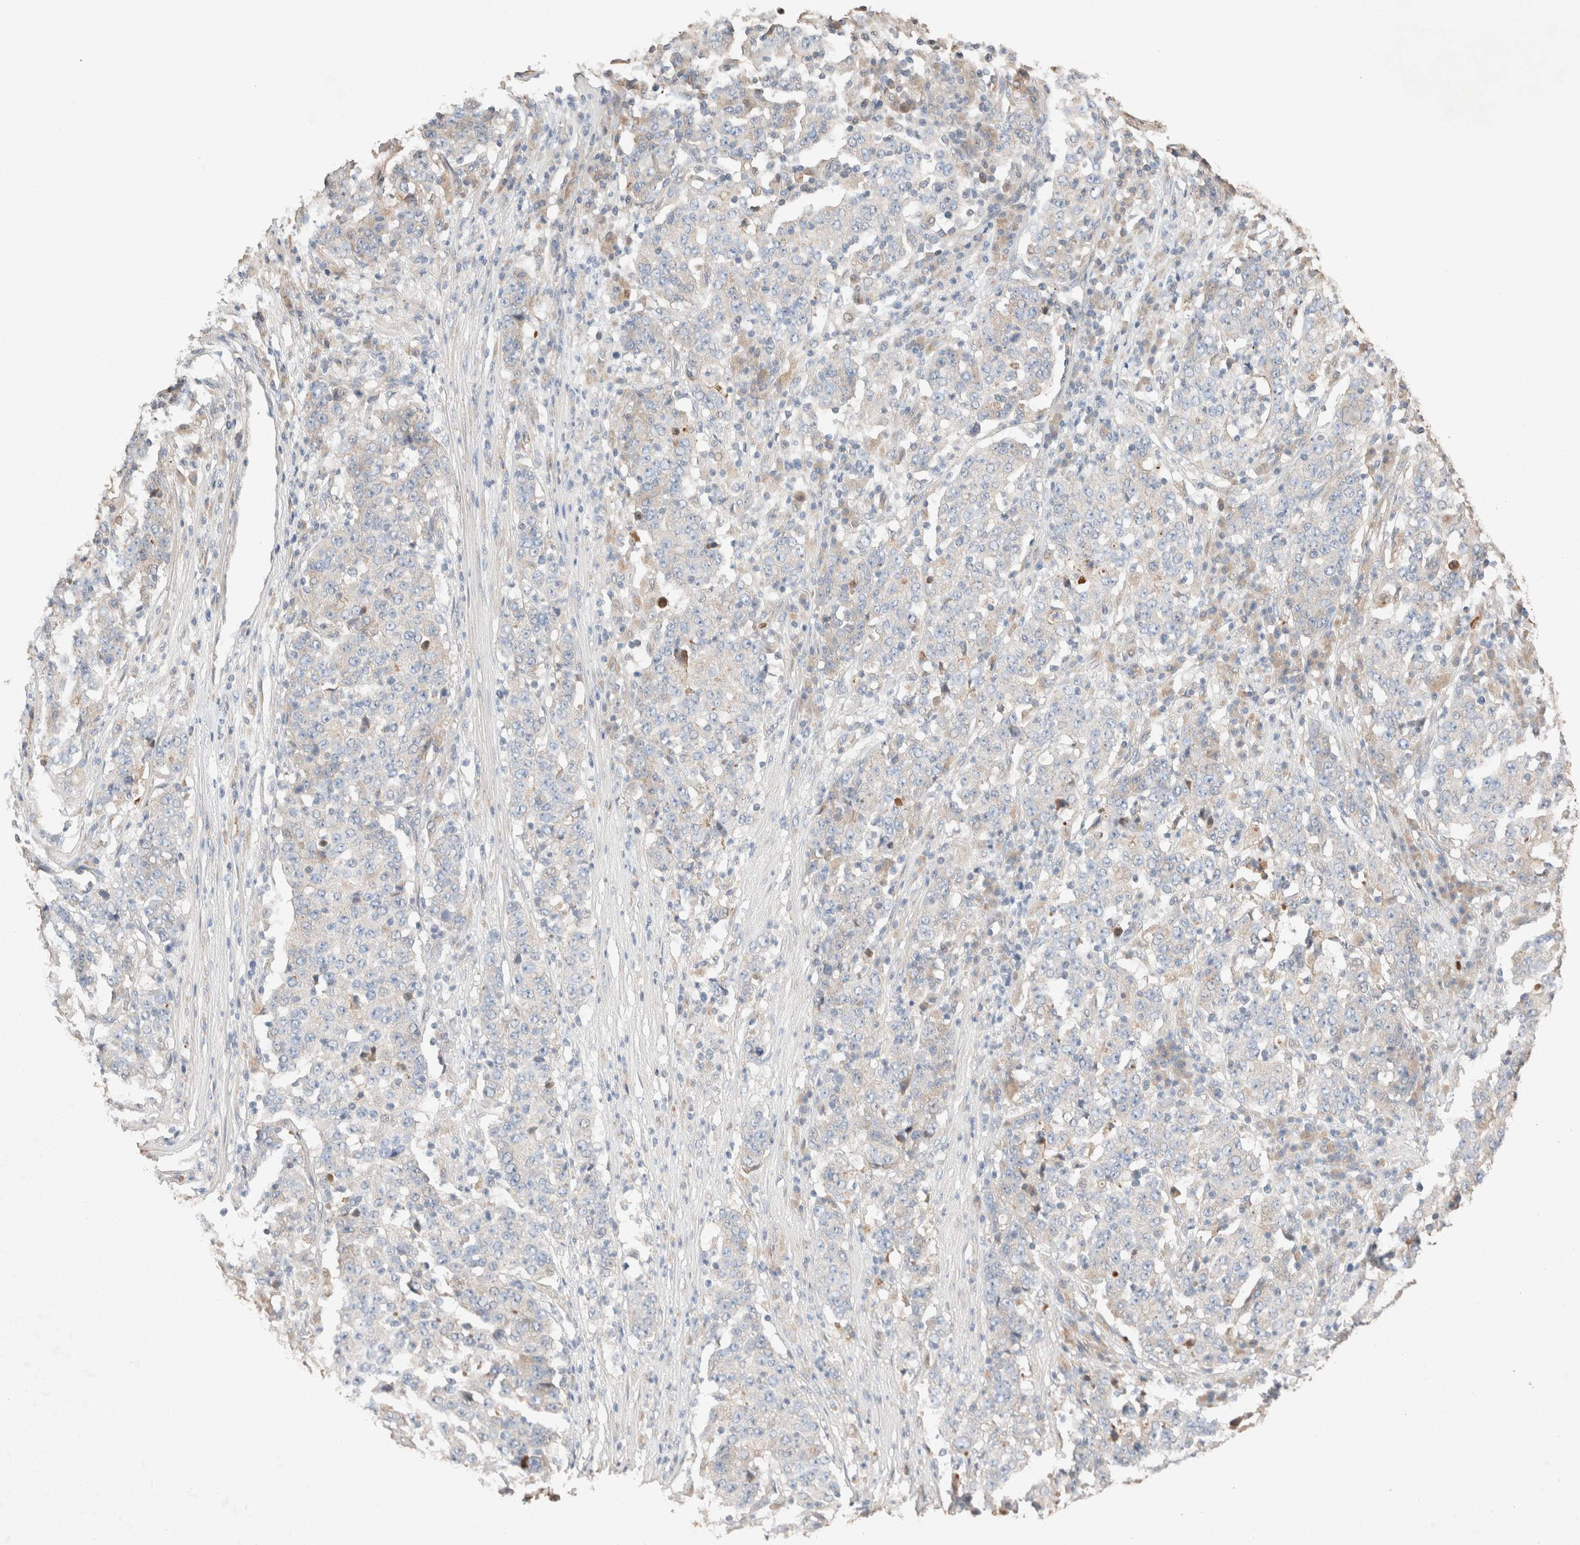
{"staining": {"intensity": "weak", "quantity": "<25%", "location": "cytoplasmic/membranous"}, "tissue": "stomach cancer", "cell_type": "Tumor cells", "image_type": "cancer", "snomed": [{"axis": "morphology", "description": "Adenocarcinoma, NOS"}, {"axis": "topography", "description": "Stomach"}], "caption": "Stomach cancer (adenocarcinoma) stained for a protein using immunohistochemistry reveals no positivity tumor cells.", "gene": "TUBD1", "patient": {"sex": "male", "age": 59}}